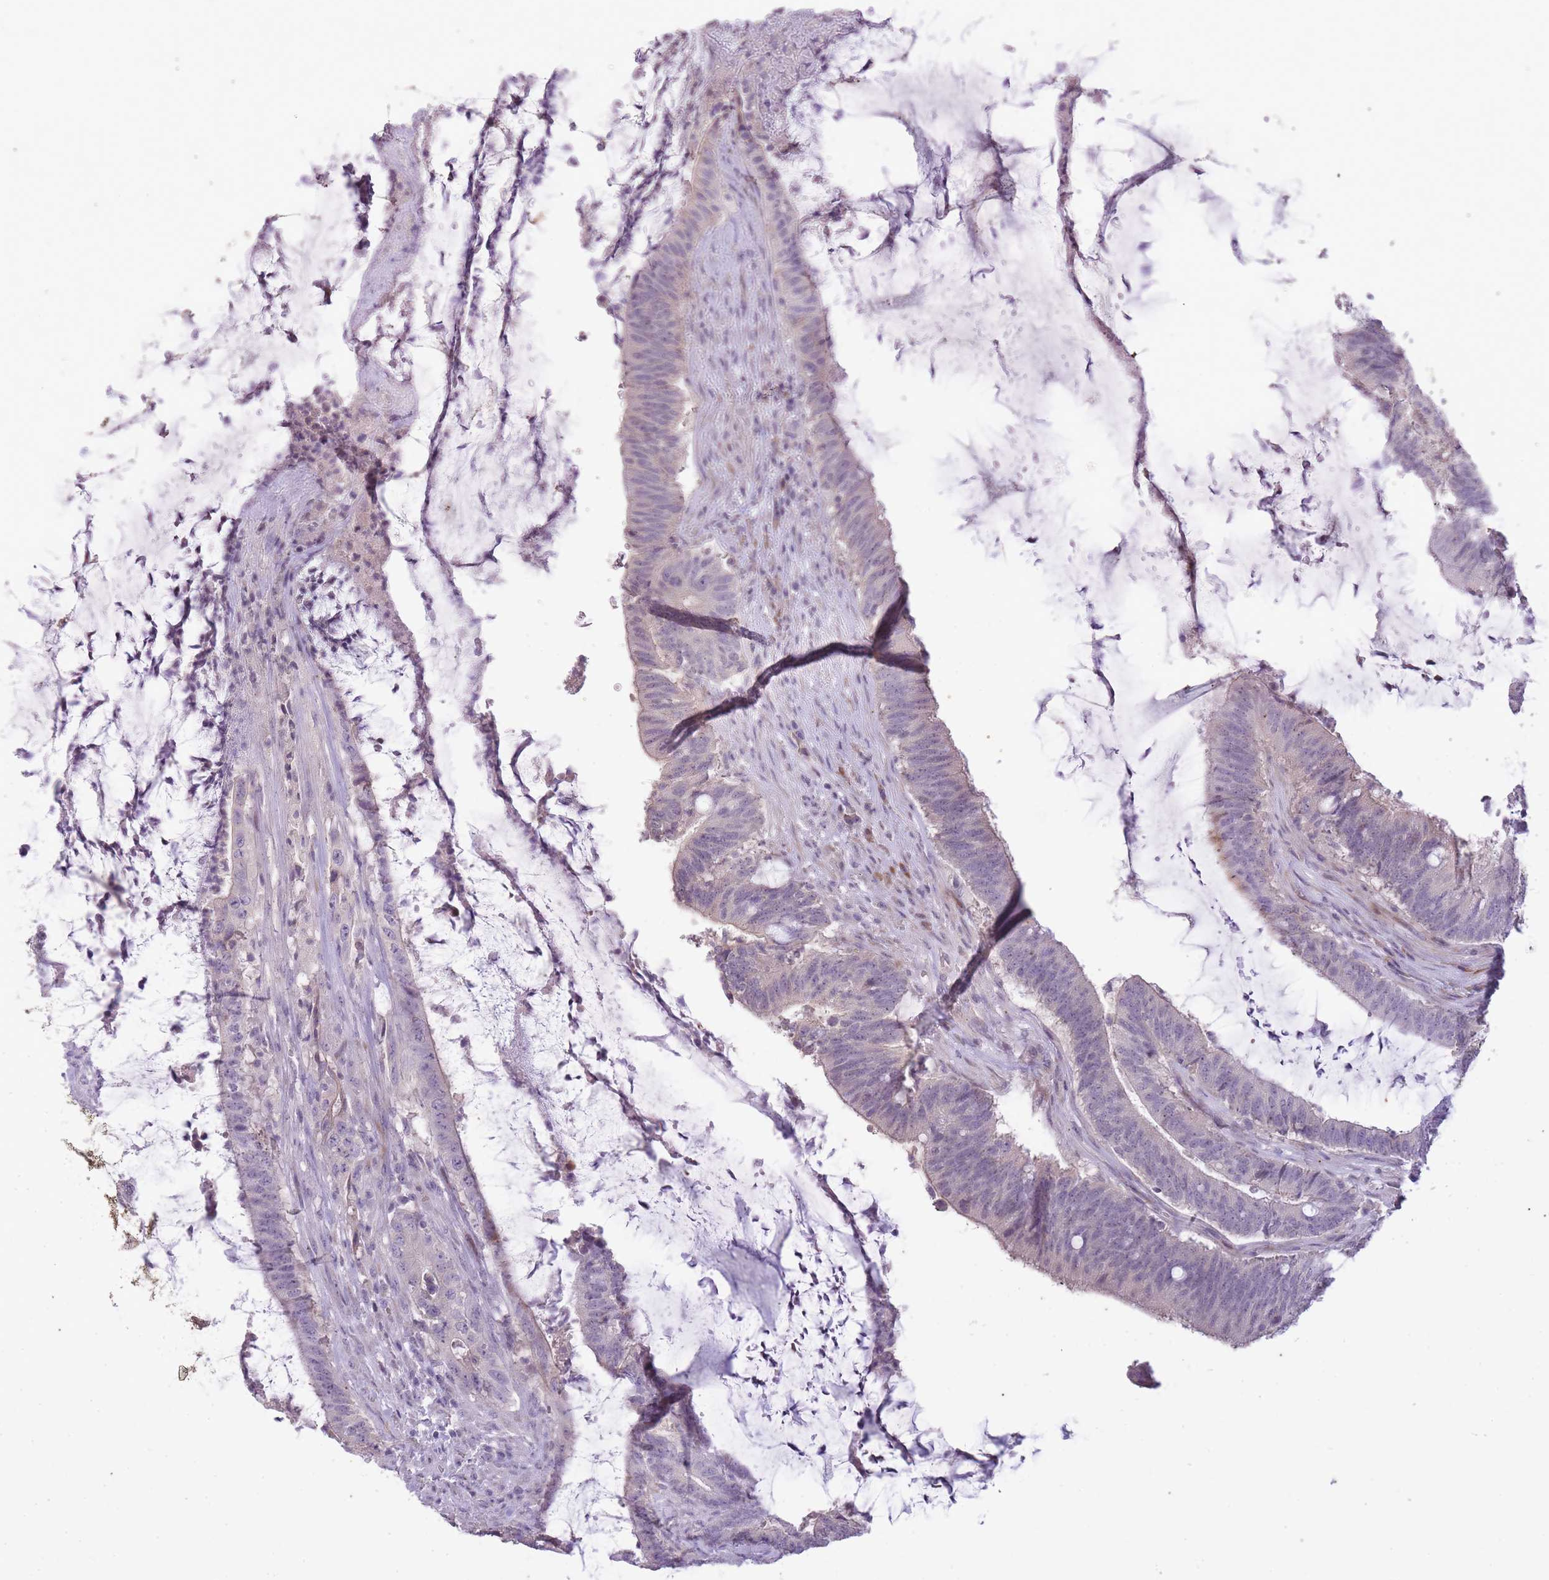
{"staining": {"intensity": "negative", "quantity": "none", "location": "none"}, "tissue": "colorectal cancer", "cell_type": "Tumor cells", "image_type": "cancer", "snomed": [{"axis": "morphology", "description": "Adenocarcinoma, NOS"}, {"axis": "topography", "description": "Colon"}], "caption": "An IHC histopathology image of adenocarcinoma (colorectal) is shown. There is no staining in tumor cells of adenocarcinoma (colorectal).", "gene": "CNTNAP3", "patient": {"sex": "female", "age": 43}}